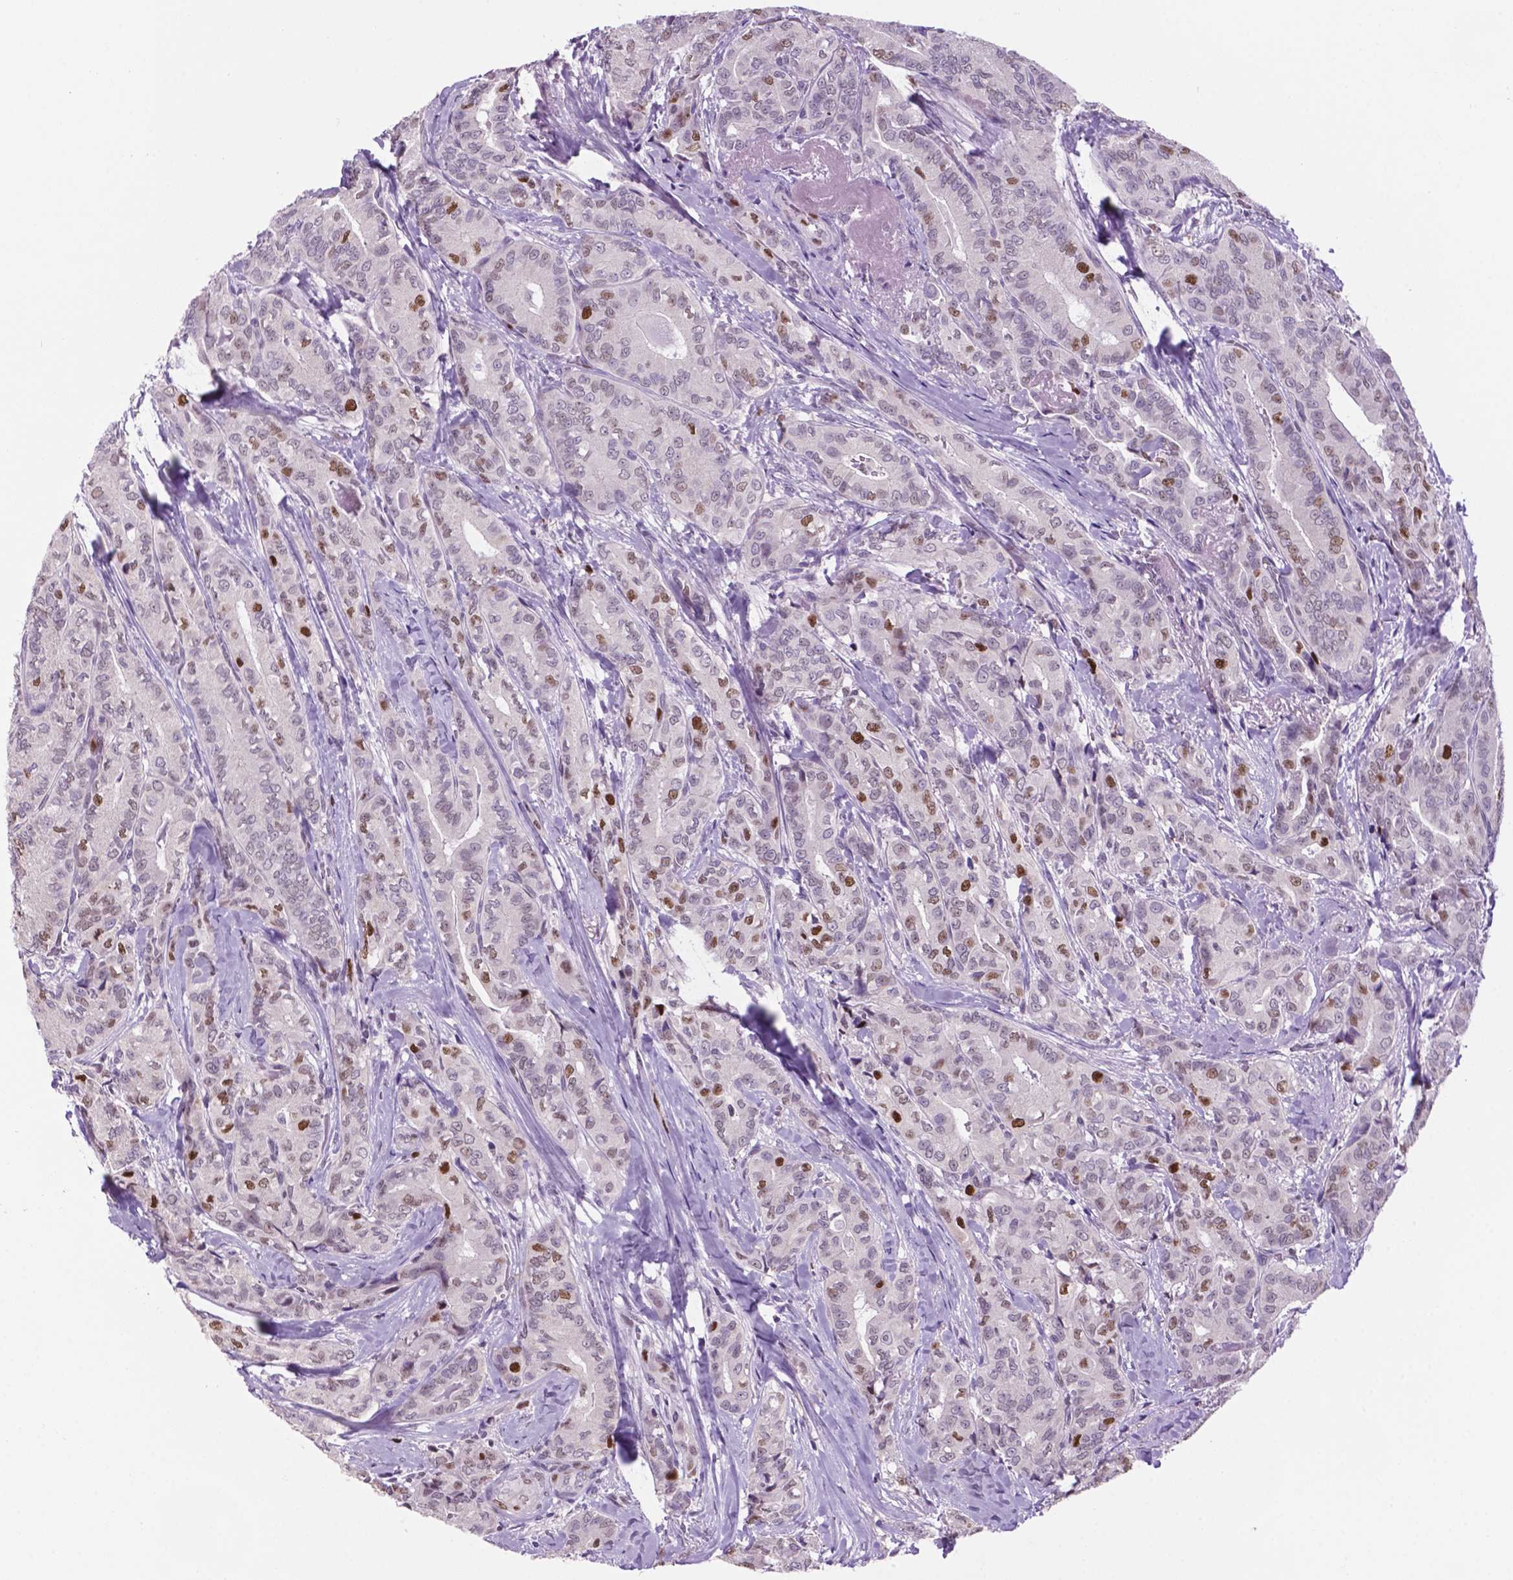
{"staining": {"intensity": "moderate", "quantity": "<25%", "location": "nuclear"}, "tissue": "thyroid cancer", "cell_type": "Tumor cells", "image_type": "cancer", "snomed": [{"axis": "morphology", "description": "Papillary adenocarcinoma, NOS"}, {"axis": "topography", "description": "Thyroid gland"}], "caption": "This image displays thyroid cancer stained with immunohistochemistry (IHC) to label a protein in brown. The nuclear of tumor cells show moderate positivity for the protein. Nuclei are counter-stained blue.", "gene": "NCAPH2", "patient": {"sex": "male", "age": 61}}